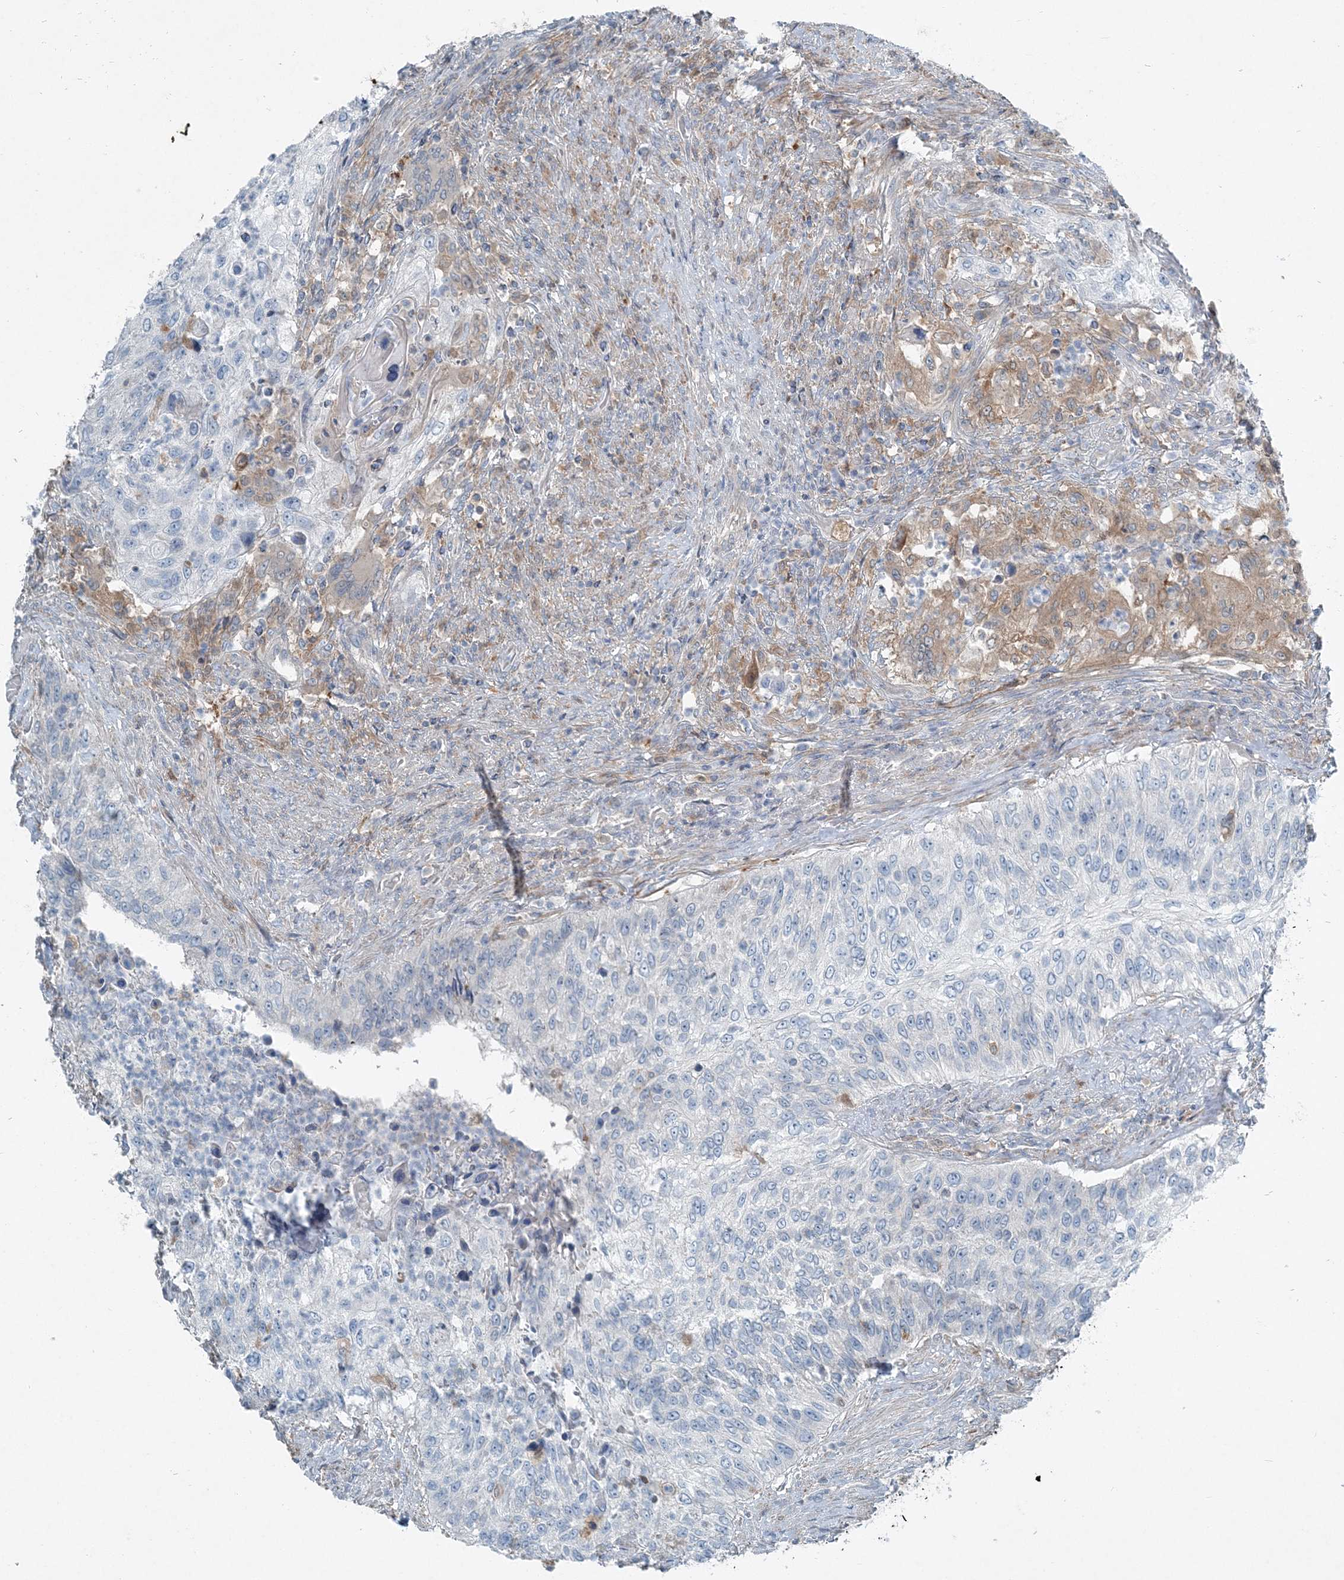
{"staining": {"intensity": "negative", "quantity": "none", "location": "none"}, "tissue": "urothelial cancer", "cell_type": "Tumor cells", "image_type": "cancer", "snomed": [{"axis": "morphology", "description": "Urothelial carcinoma, High grade"}, {"axis": "topography", "description": "Urinary bladder"}], "caption": "This micrograph is of high-grade urothelial carcinoma stained with immunohistochemistry to label a protein in brown with the nuclei are counter-stained blue. There is no positivity in tumor cells.", "gene": "ARMH1", "patient": {"sex": "female", "age": 60}}